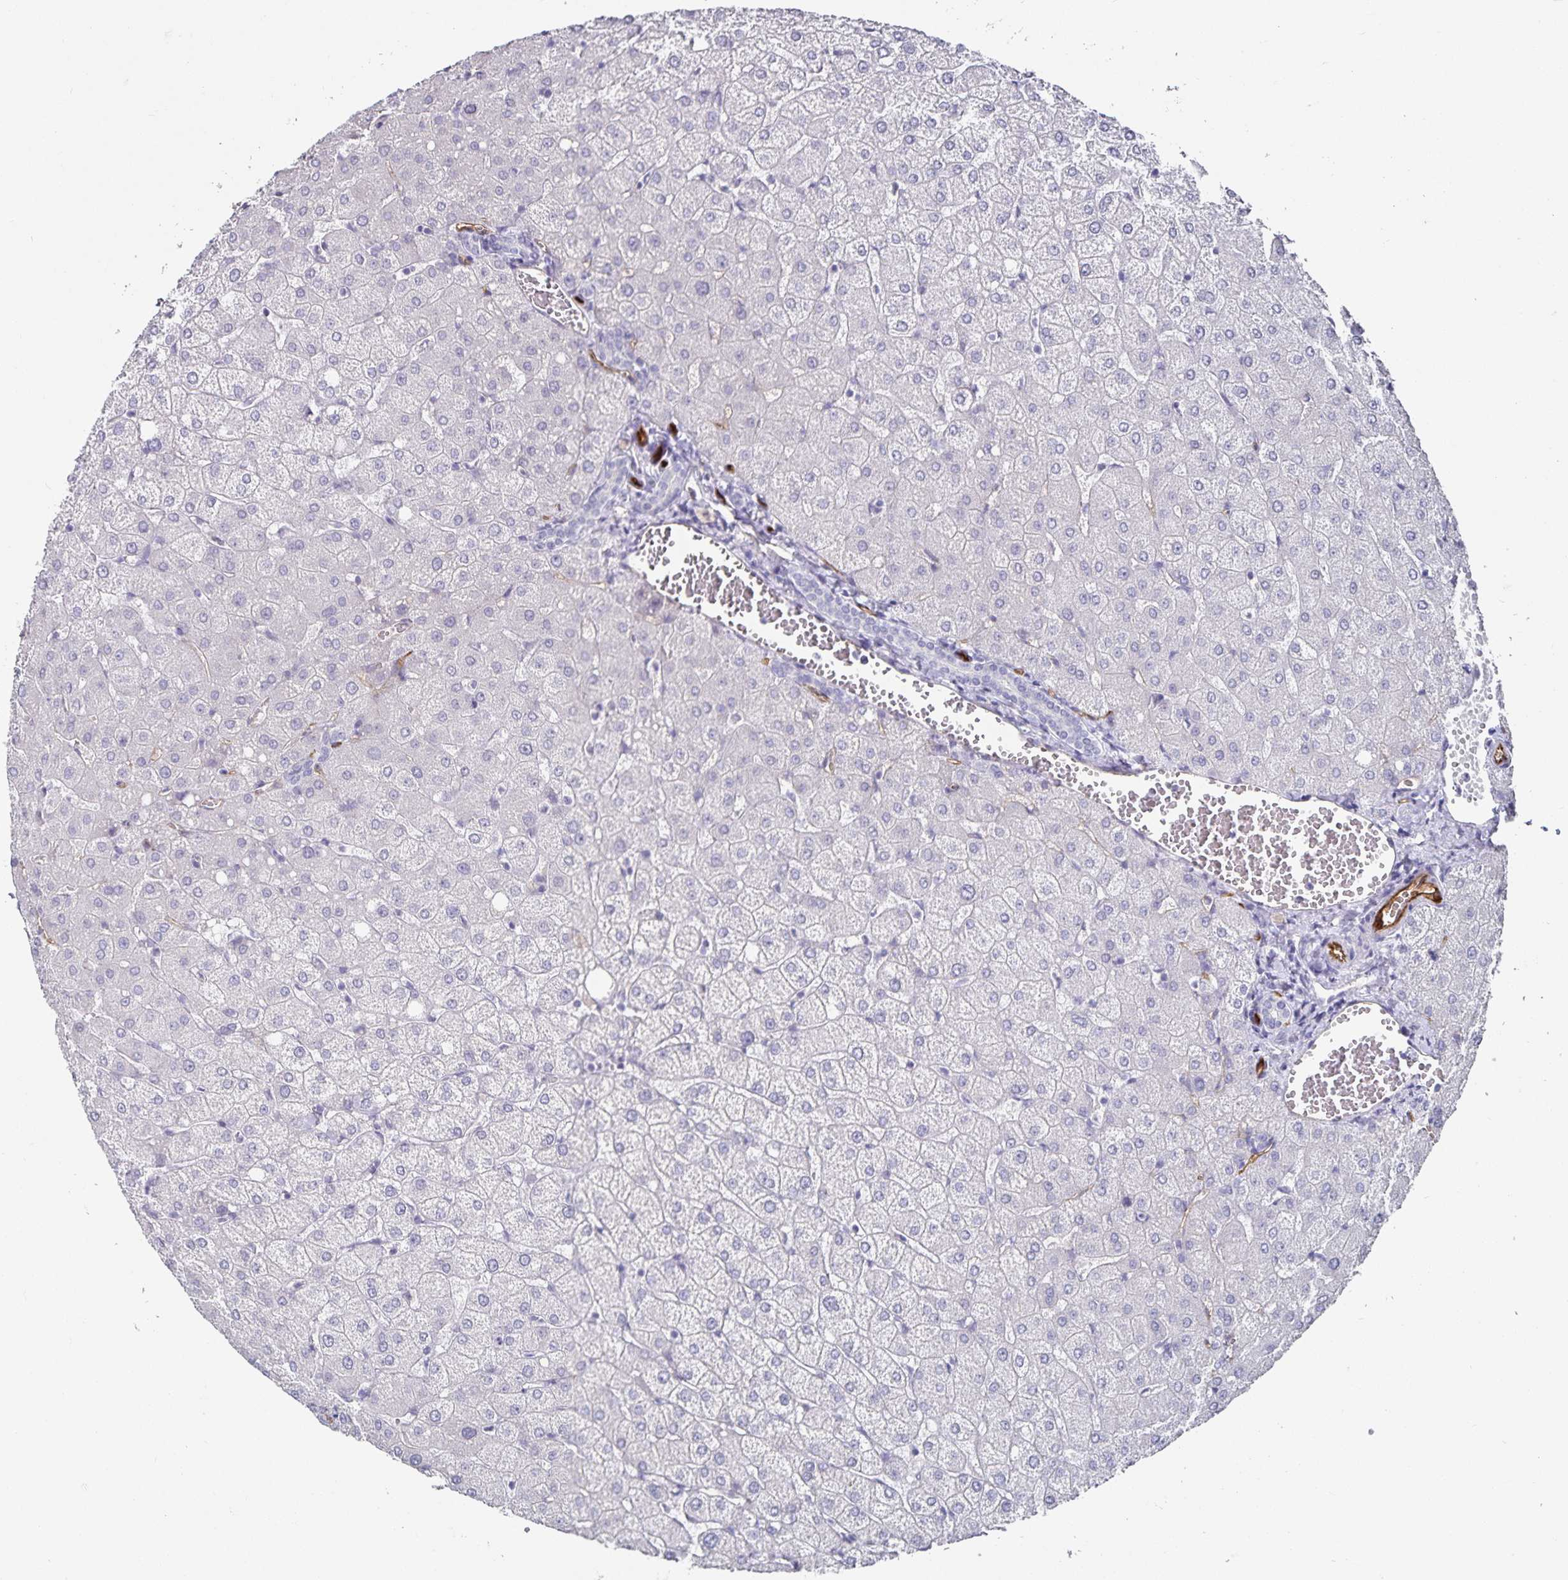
{"staining": {"intensity": "negative", "quantity": "none", "location": "none"}, "tissue": "liver", "cell_type": "Cholangiocytes", "image_type": "normal", "snomed": [{"axis": "morphology", "description": "Normal tissue, NOS"}, {"axis": "topography", "description": "Liver"}], "caption": "The micrograph shows no staining of cholangiocytes in unremarkable liver. (IHC, brightfield microscopy, high magnification).", "gene": "PODXL", "patient": {"sex": "female", "age": 54}}